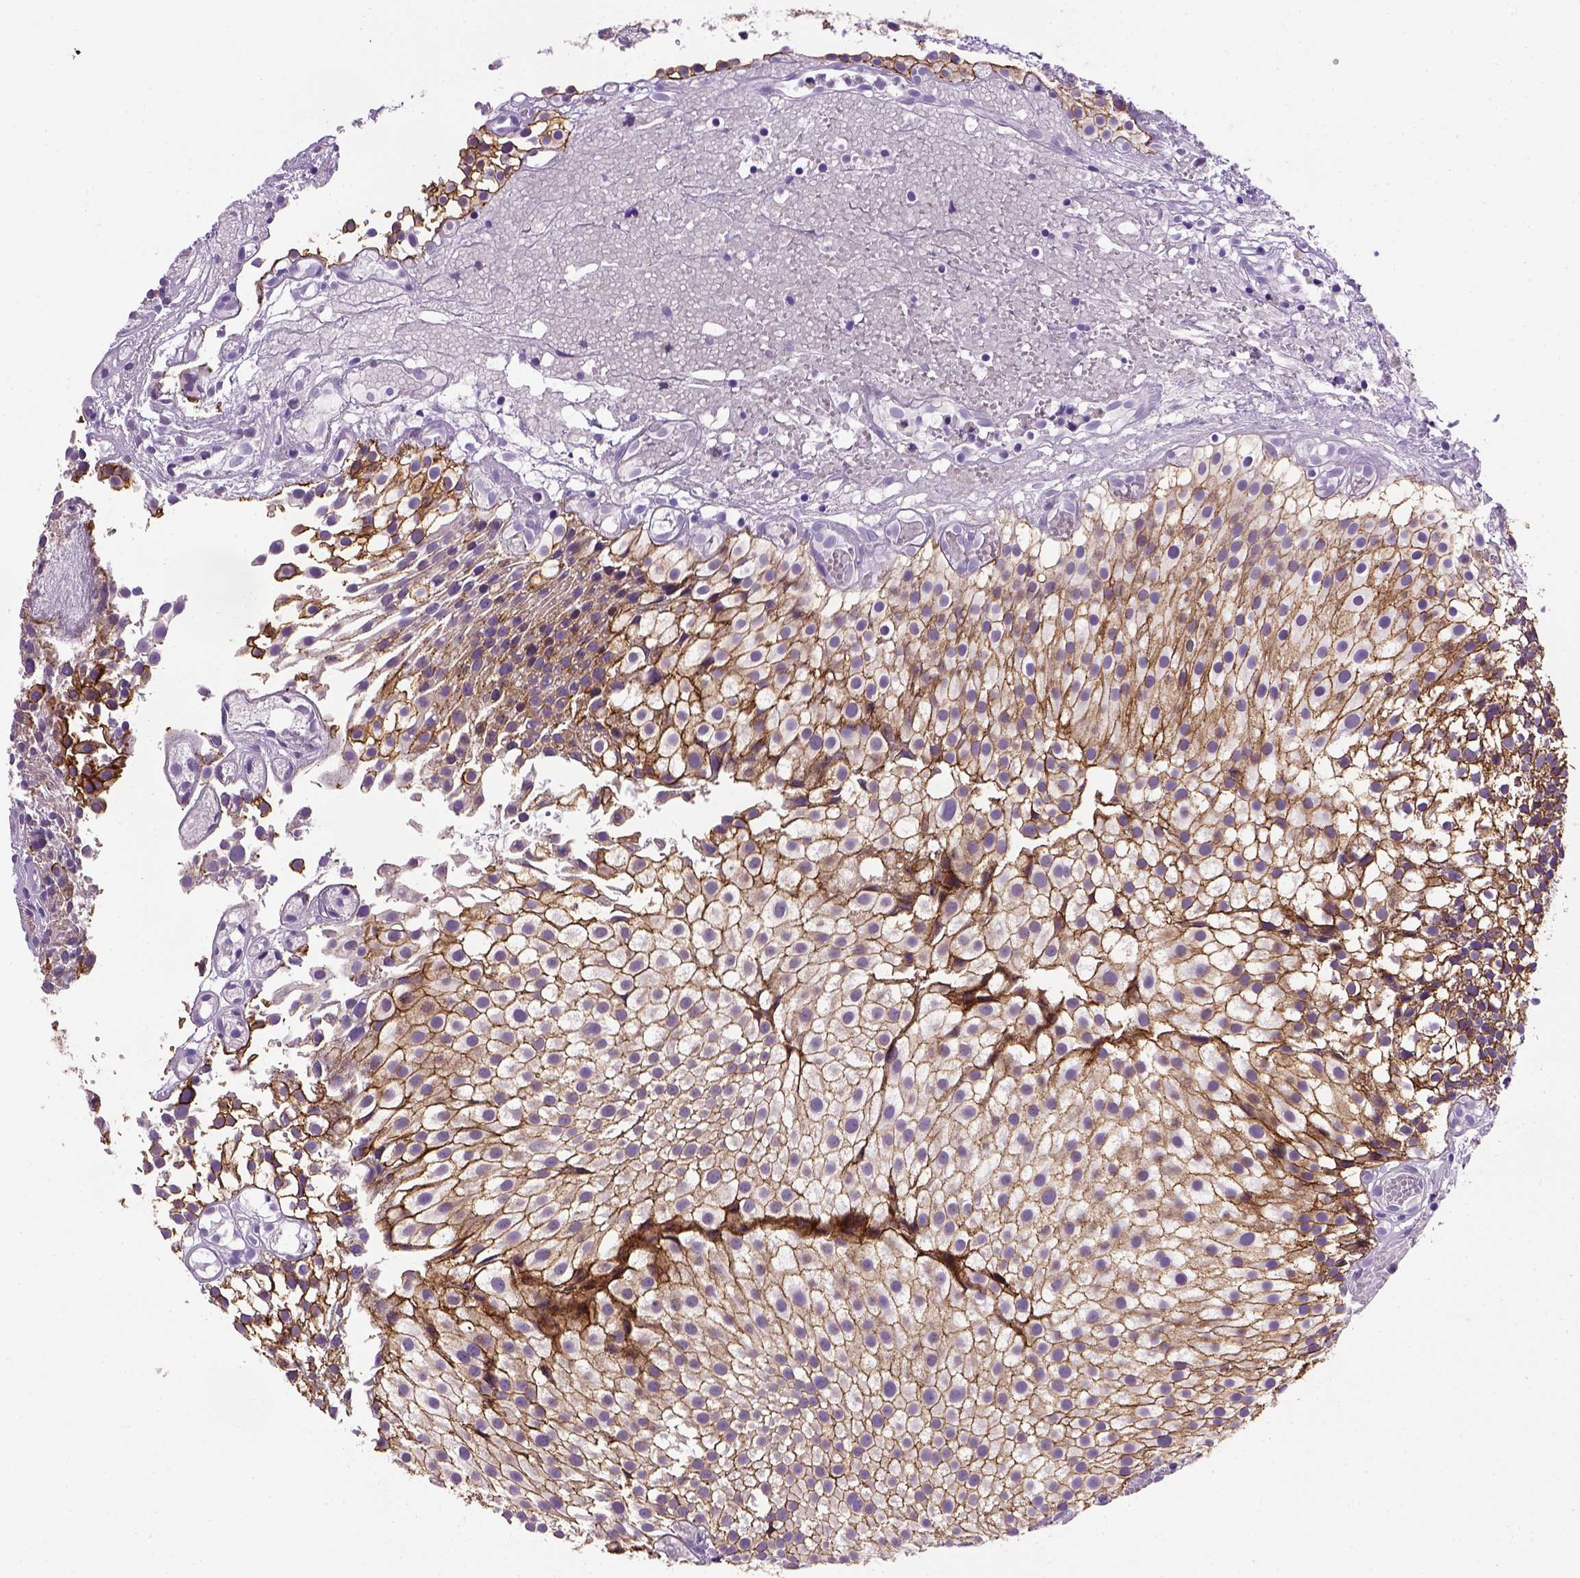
{"staining": {"intensity": "strong", "quantity": ">75%", "location": "cytoplasmic/membranous"}, "tissue": "urothelial cancer", "cell_type": "Tumor cells", "image_type": "cancer", "snomed": [{"axis": "morphology", "description": "Urothelial carcinoma, Low grade"}, {"axis": "topography", "description": "Urinary bladder"}], "caption": "Immunohistochemistry (IHC) photomicrograph of neoplastic tissue: human urothelial carcinoma (low-grade) stained using IHC demonstrates high levels of strong protein expression localized specifically in the cytoplasmic/membranous of tumor cells, appearing as a cytoplasmic/membranous brown color.", "gene": "CDH1", "patient": {"sex": "male", "age": 79}}